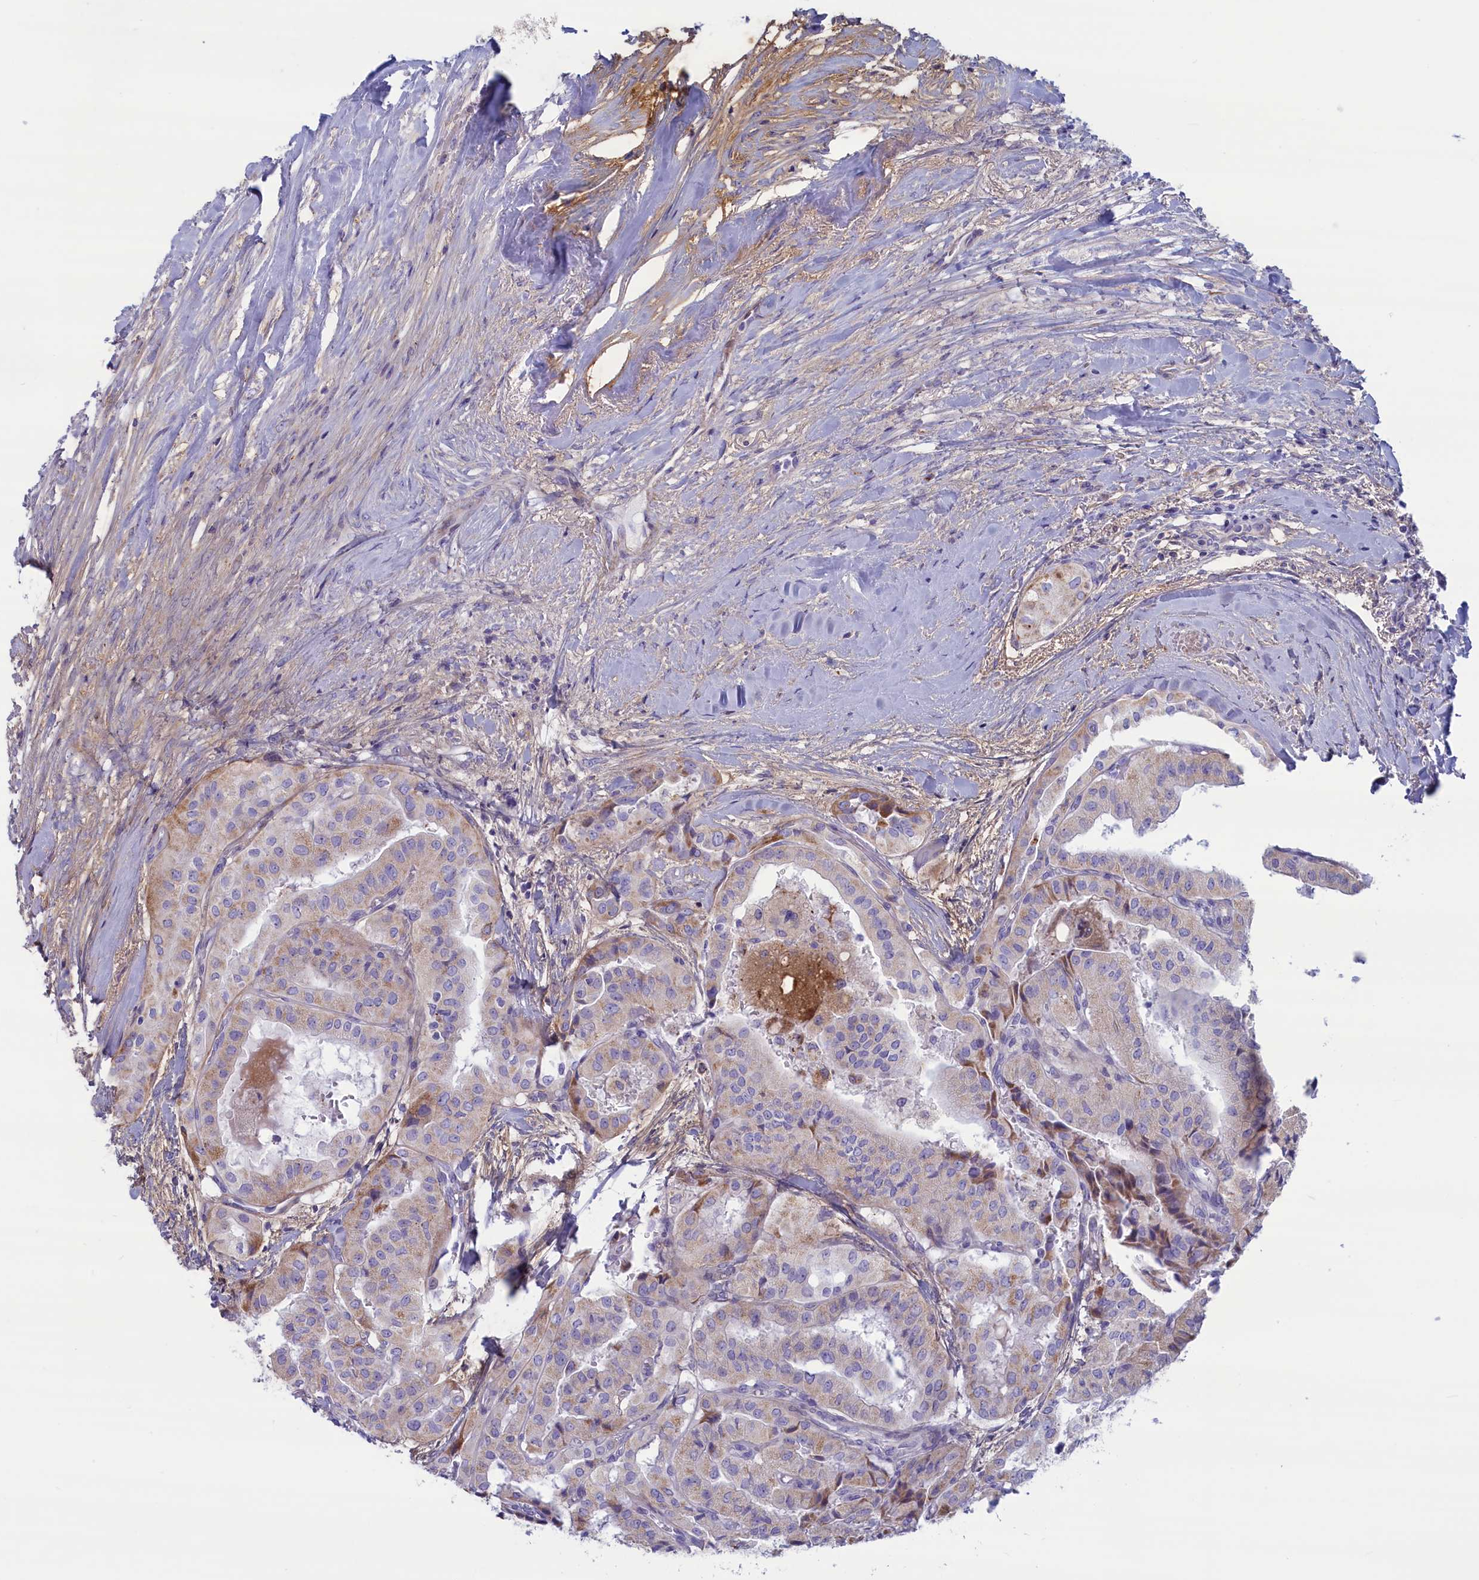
{"staining": {"intensity": "weak", "quantity": "<25%", "location": "cytoplasmic/membranous"}, "tissue": "thyroid cancer", "cell_type": "Tumor cells", "image_type": "cancer", "snomed": [{"axis": "morphology", "description": "Papillary adenocarcinoma, NOS"}, {"axis": "topography", "description": "Thyroid gland"}], "caption": "A high-resolution photomicrograph shows IHC staining of papillary adenocarcinoma (thyroid), which reveals no significant staining in tumor cells.", "gene": "MPV17L2", "patient": {"sex": "female", "age": 59}}